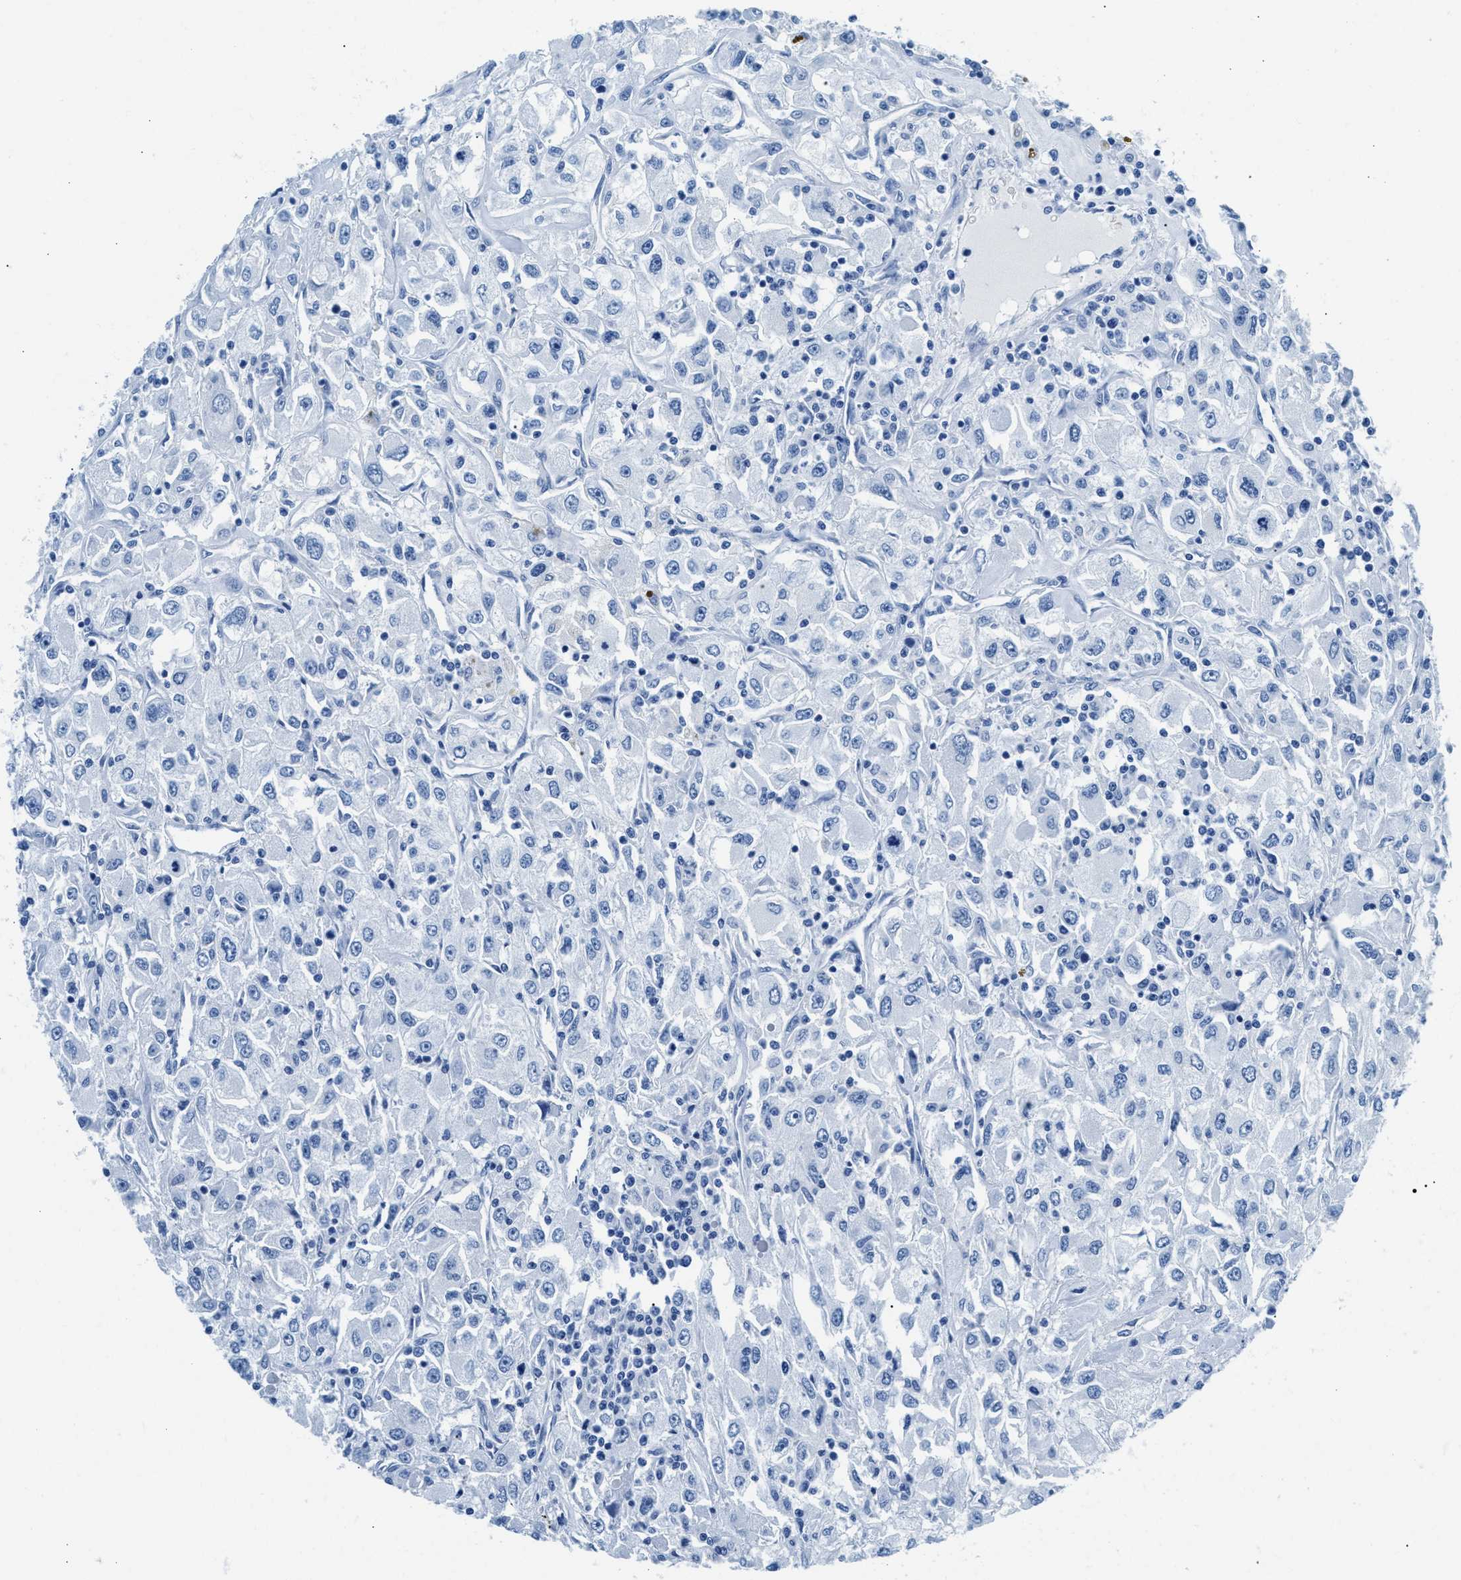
{"staining": {"intensity": "negative", "quantity": "none", "location": "none"}, "tissue": "renal cancer", "cell_type": "Tumor cells", "image_type": "cancer", "snomed": [{"axis": "morphology", "description": "Adenocarcinoma, NOS"}, {"axis": "topography", "description": "Kidney"}], "caption": "The immunohistochemistry histopathology image has no significant positivity in tumor cells of renal cancer tissue. (DAB immunohistochemistry (IHC) visualized using brightfield microscopy, high magnification).", "gene": "CPS1", "patient": {"sex": "female", "age": 52}}